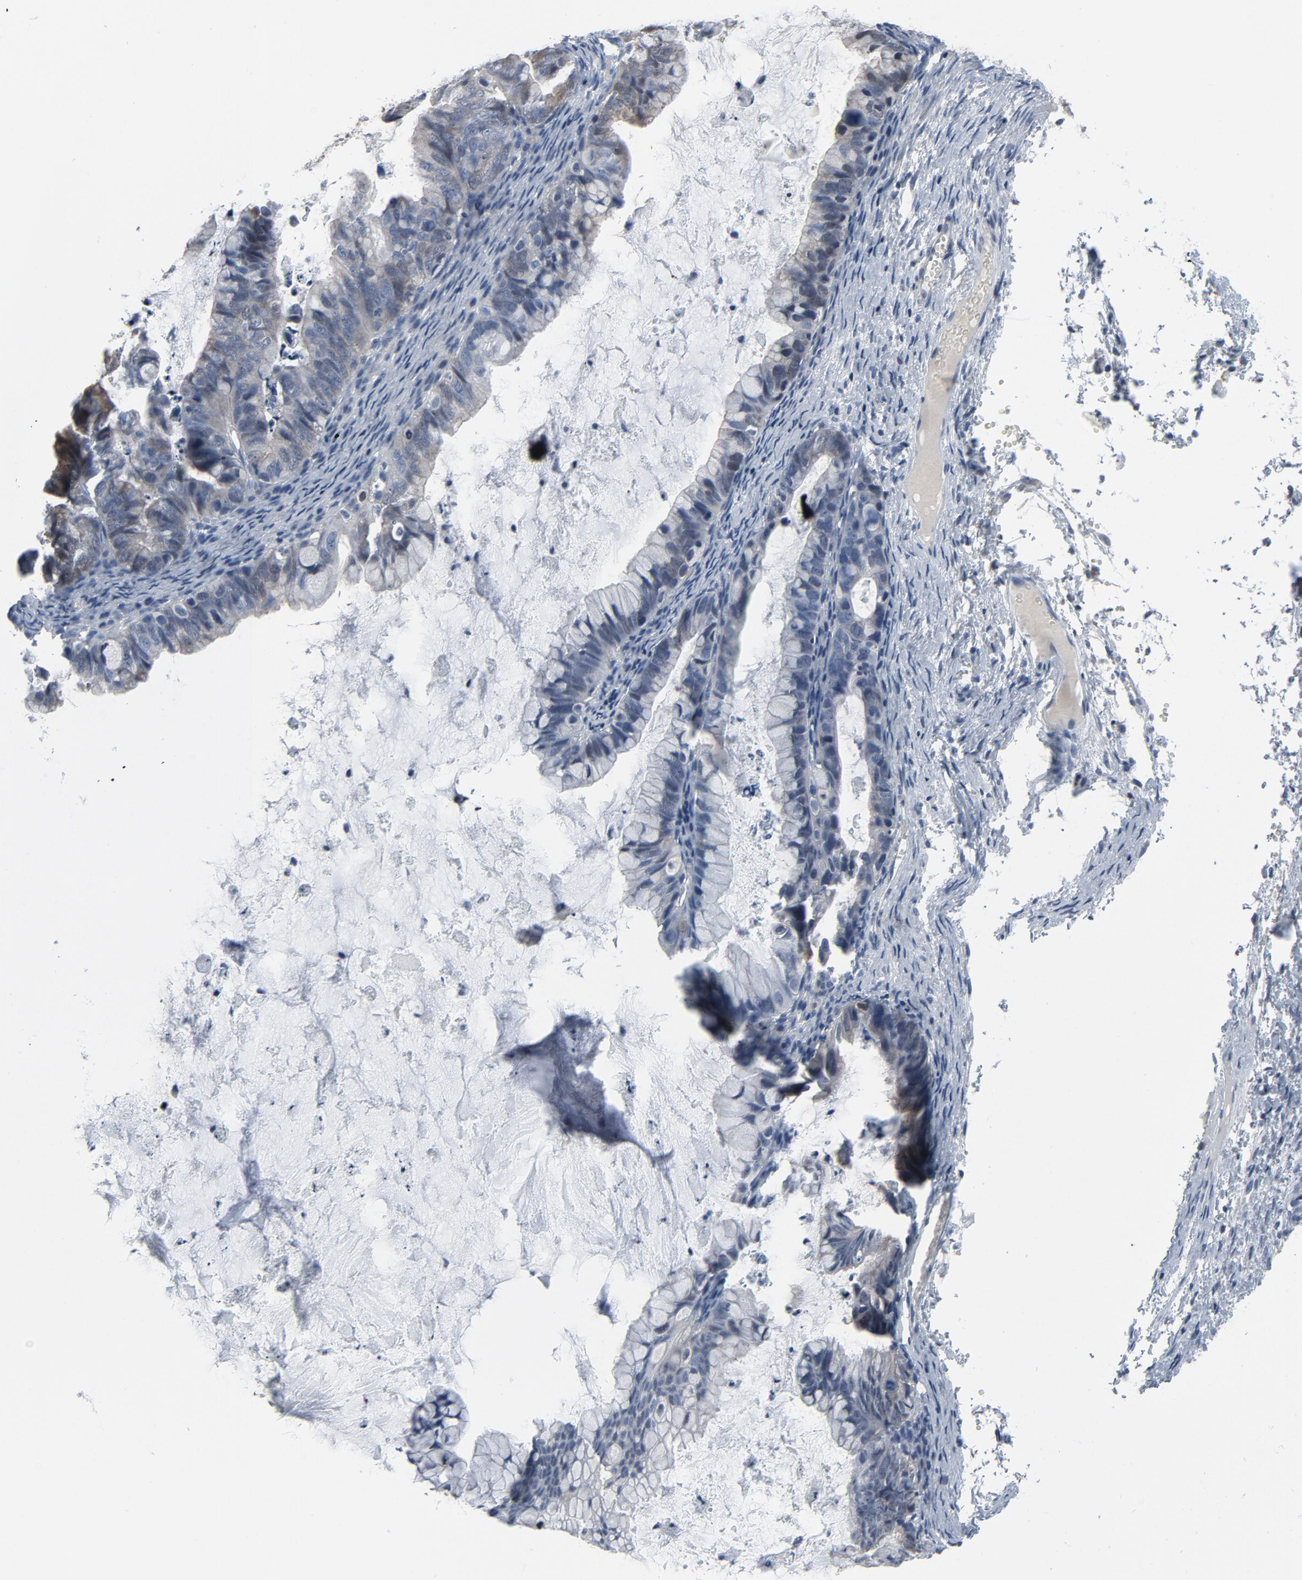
{"staining": {"intensity": "weak", "quantity": "<25%", "location": "cytoplasmic/membranous"}, "tissue": "ovarian cancer", "cell_type": "Tumor cells", "image_type": "cancer", "snomed": [{"axis": "morphology", "description": "Cystadenocarcinoma, mucinous, NOS"}, {"axis": "topography", "description": "Ovary"}], "caption": "An immunohistochemistry micrograph of mucinous cystadenocarcinoma (ovarian) is shown. There is no staining in tumor cells of mucinous cystadenocarcinoma (ovarian).", "gene": "GPX2", "patient": {"sex": "female", "age": 36}}